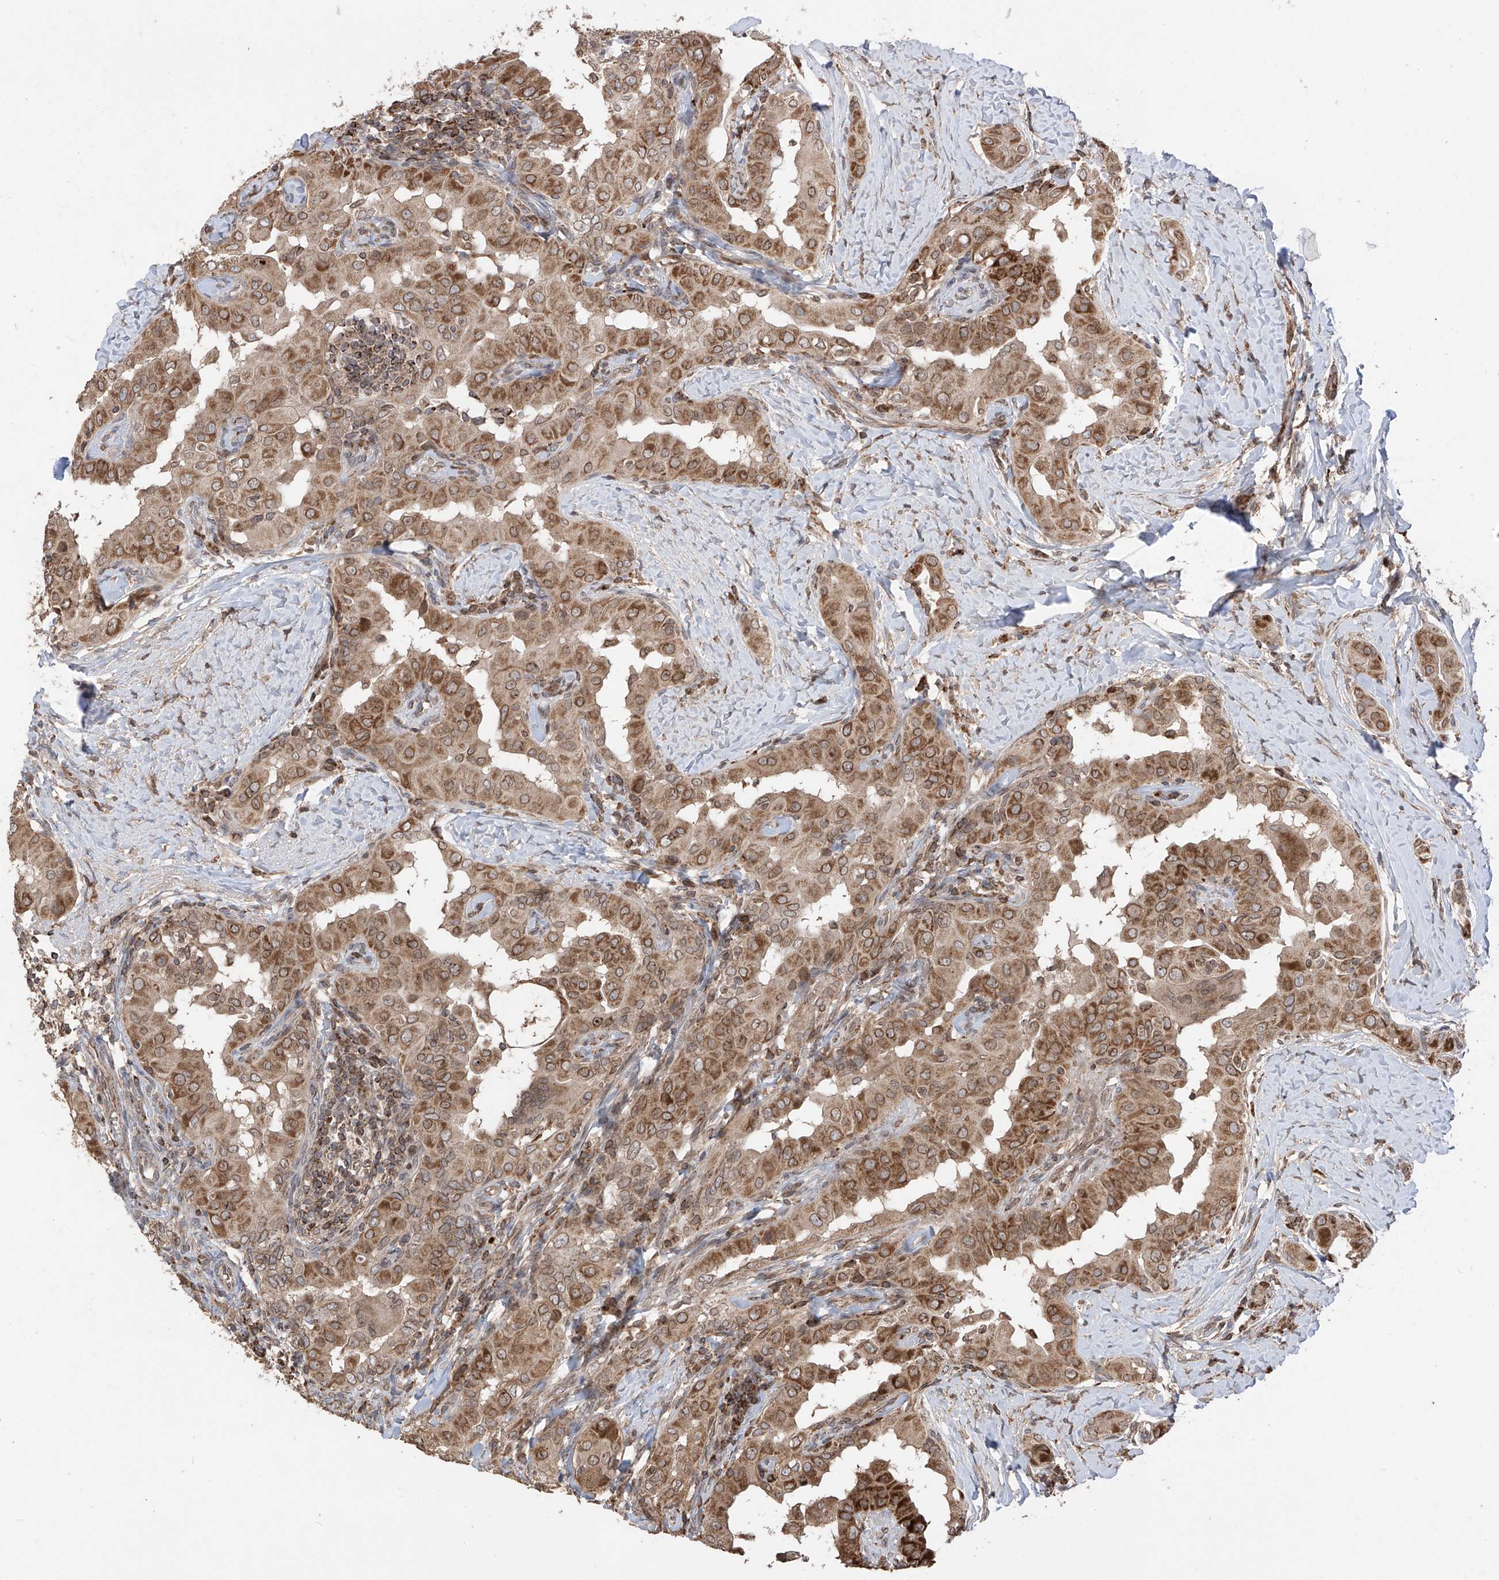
{"staining": {"intensity": "moderate", "quantity": ">75%", "location": "cytoplasmic/membranous"}, "tissue": "thyroid cancer", "cell_type": "Tumor cells", "image_type": "cancer", "snomed": [{"axis": "morphology", "description": "Papillary adenocarcinoma, NOS"}, {"axis": "topography", "description": "Thyroid gland"}], "caption": "A brown stain labels moderate cytoplasmic/membranous expression of a protein in human papillary adenocarcinoma (thyroid) tumor cells. (DAB (3,3'-diaminobenzidine) = brown stain, brightfield microscopy at high magnification).", "gene": "AHCTF1", "patient": {"sex": "male", "age": 33}}